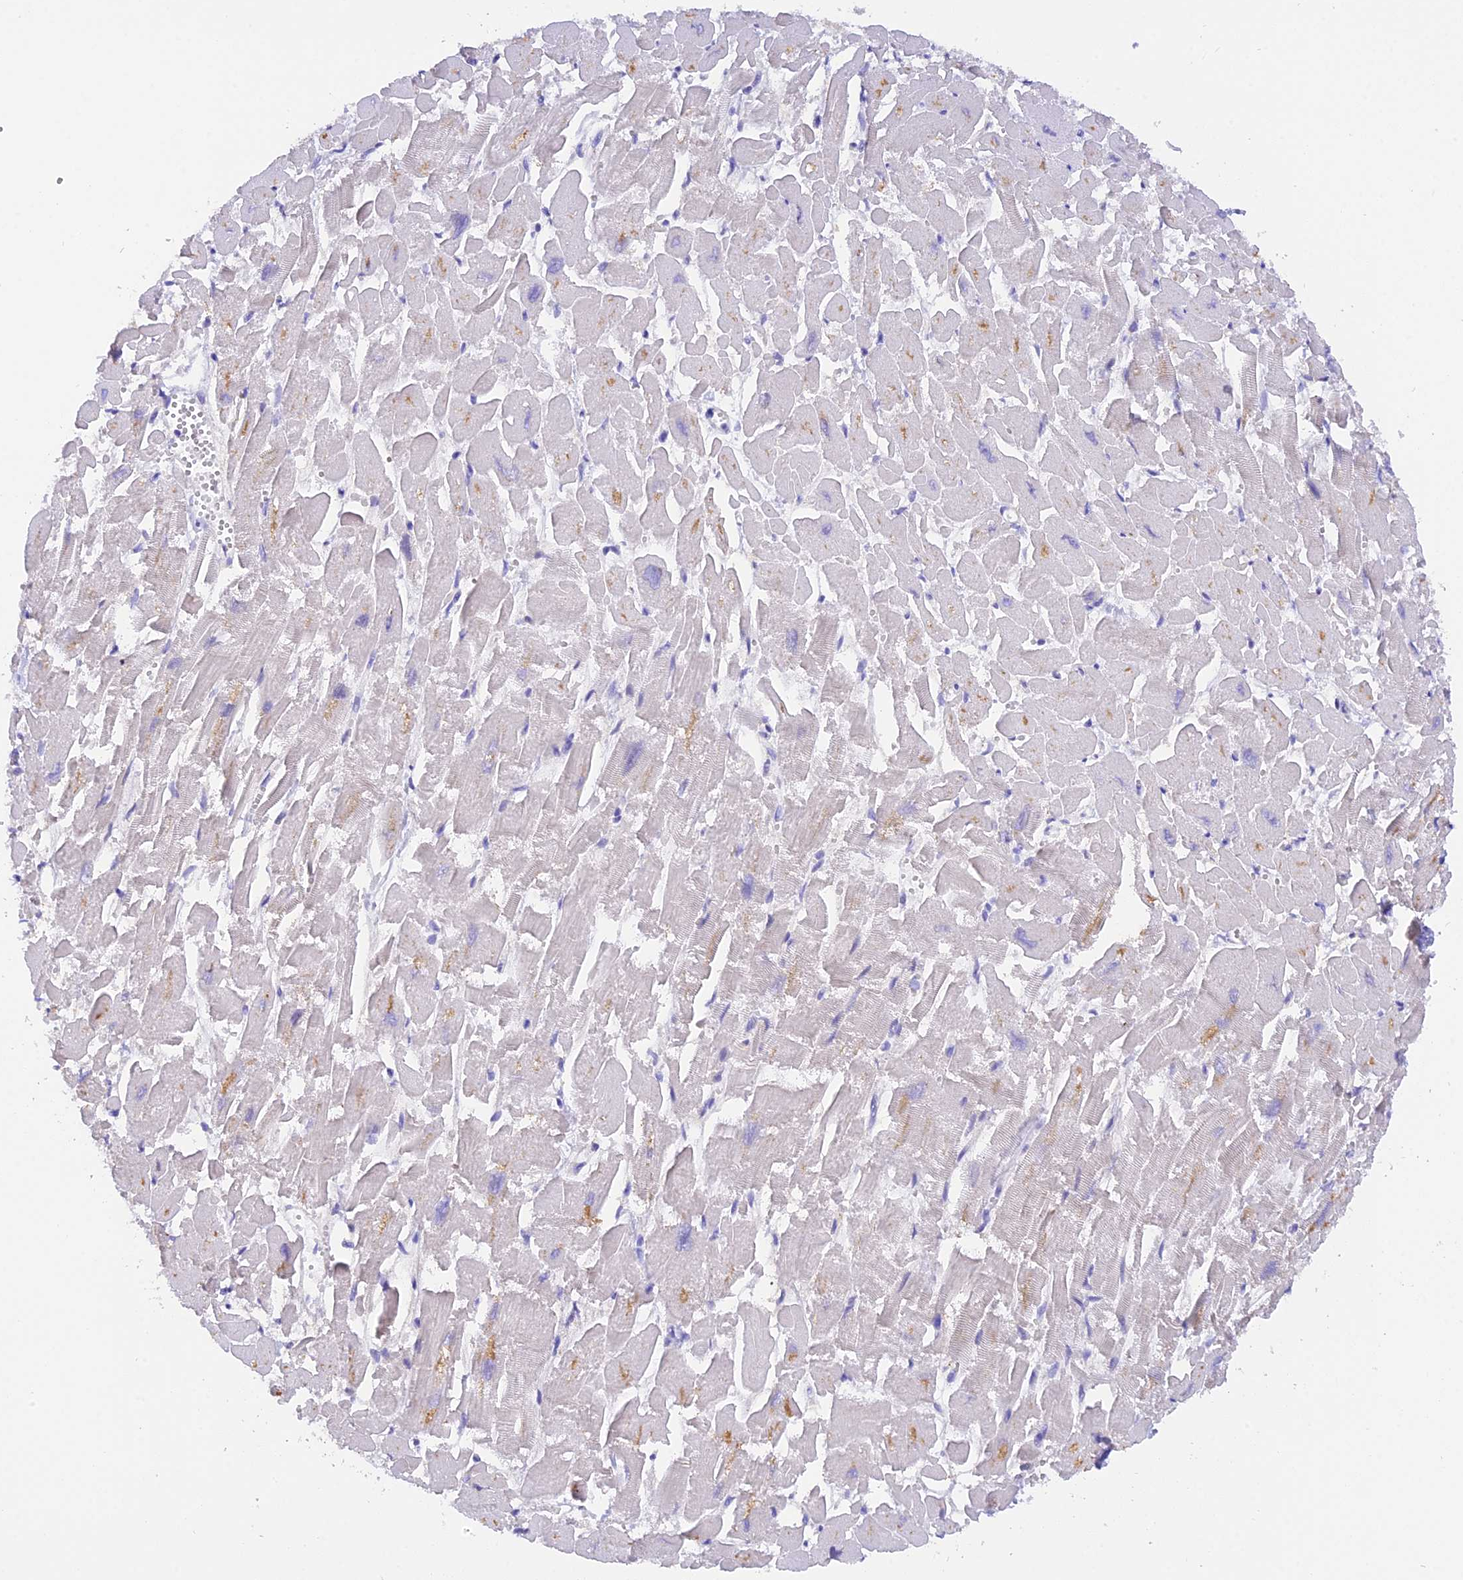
{"staining": {"intensity": "weak", "quantity": "25%-75%", "location": "cytoplasmic/membranous"}, "tissue": "heart muscle", "cell_type": "Cardiomyocytes", "image_type": "normal", "snomed": [{"axis": "morphology", "description": "Normal tissue, NOS"}, {"axis": "topography", "description": "Heart"}], "caption": "Unremarkable heart muscle shows weak cytoplasmic/membranous expression in approximately 25%-75% of cardiomyocytes, visualized by immunohistochemistry. The staining was performed using DAB (3,3'-diaminobenzidine) to visualize the protein expression in brown, while the nuclei were stained in blue with hematoxylin (Magnification: 20x).", "gene": "COL6A5", "patient": {"sex": "male", "age": 54}}